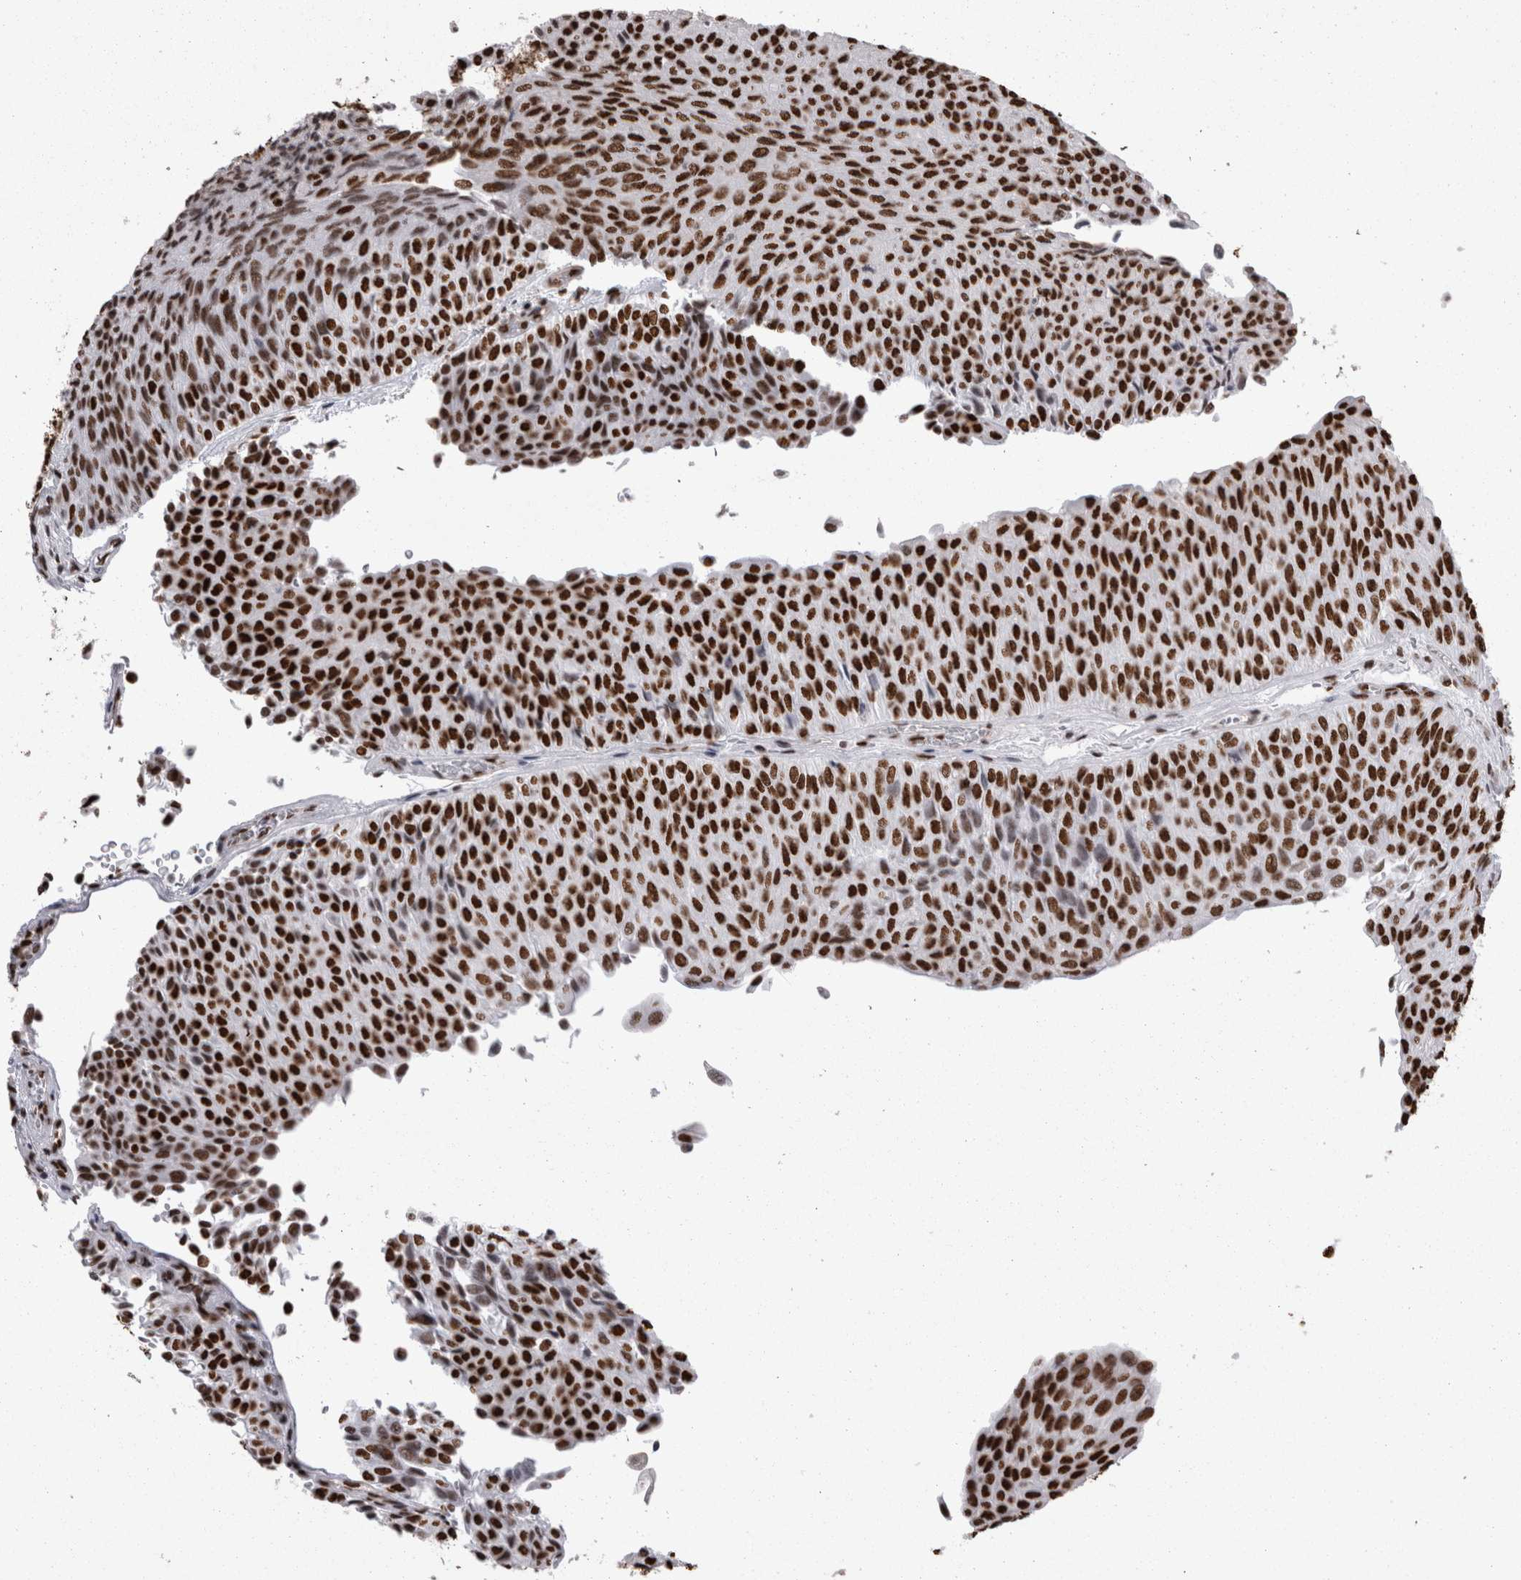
{"staining": {"intensity": "strong", "quantity": ">75%", "location": "nuclear"}, "tissue": "urothelial cancer", "cell_type": "Tumor cells", "image_type": "cancer", "snomed": [{"axis": "morphology", "description": "Urothelial carcinoma, Low grade"}, {"axis": "topography", "description": "Urinary bladder"}], "caption": "Low-grade urothelial carcinoma stained for a protein shows strong nuclear positivity in tumor cells. (Brightfield microscopy of DAB IHC at high magnification).", "gene": "HNRNPM", "patient": {"sex": "male", "age": 78}}